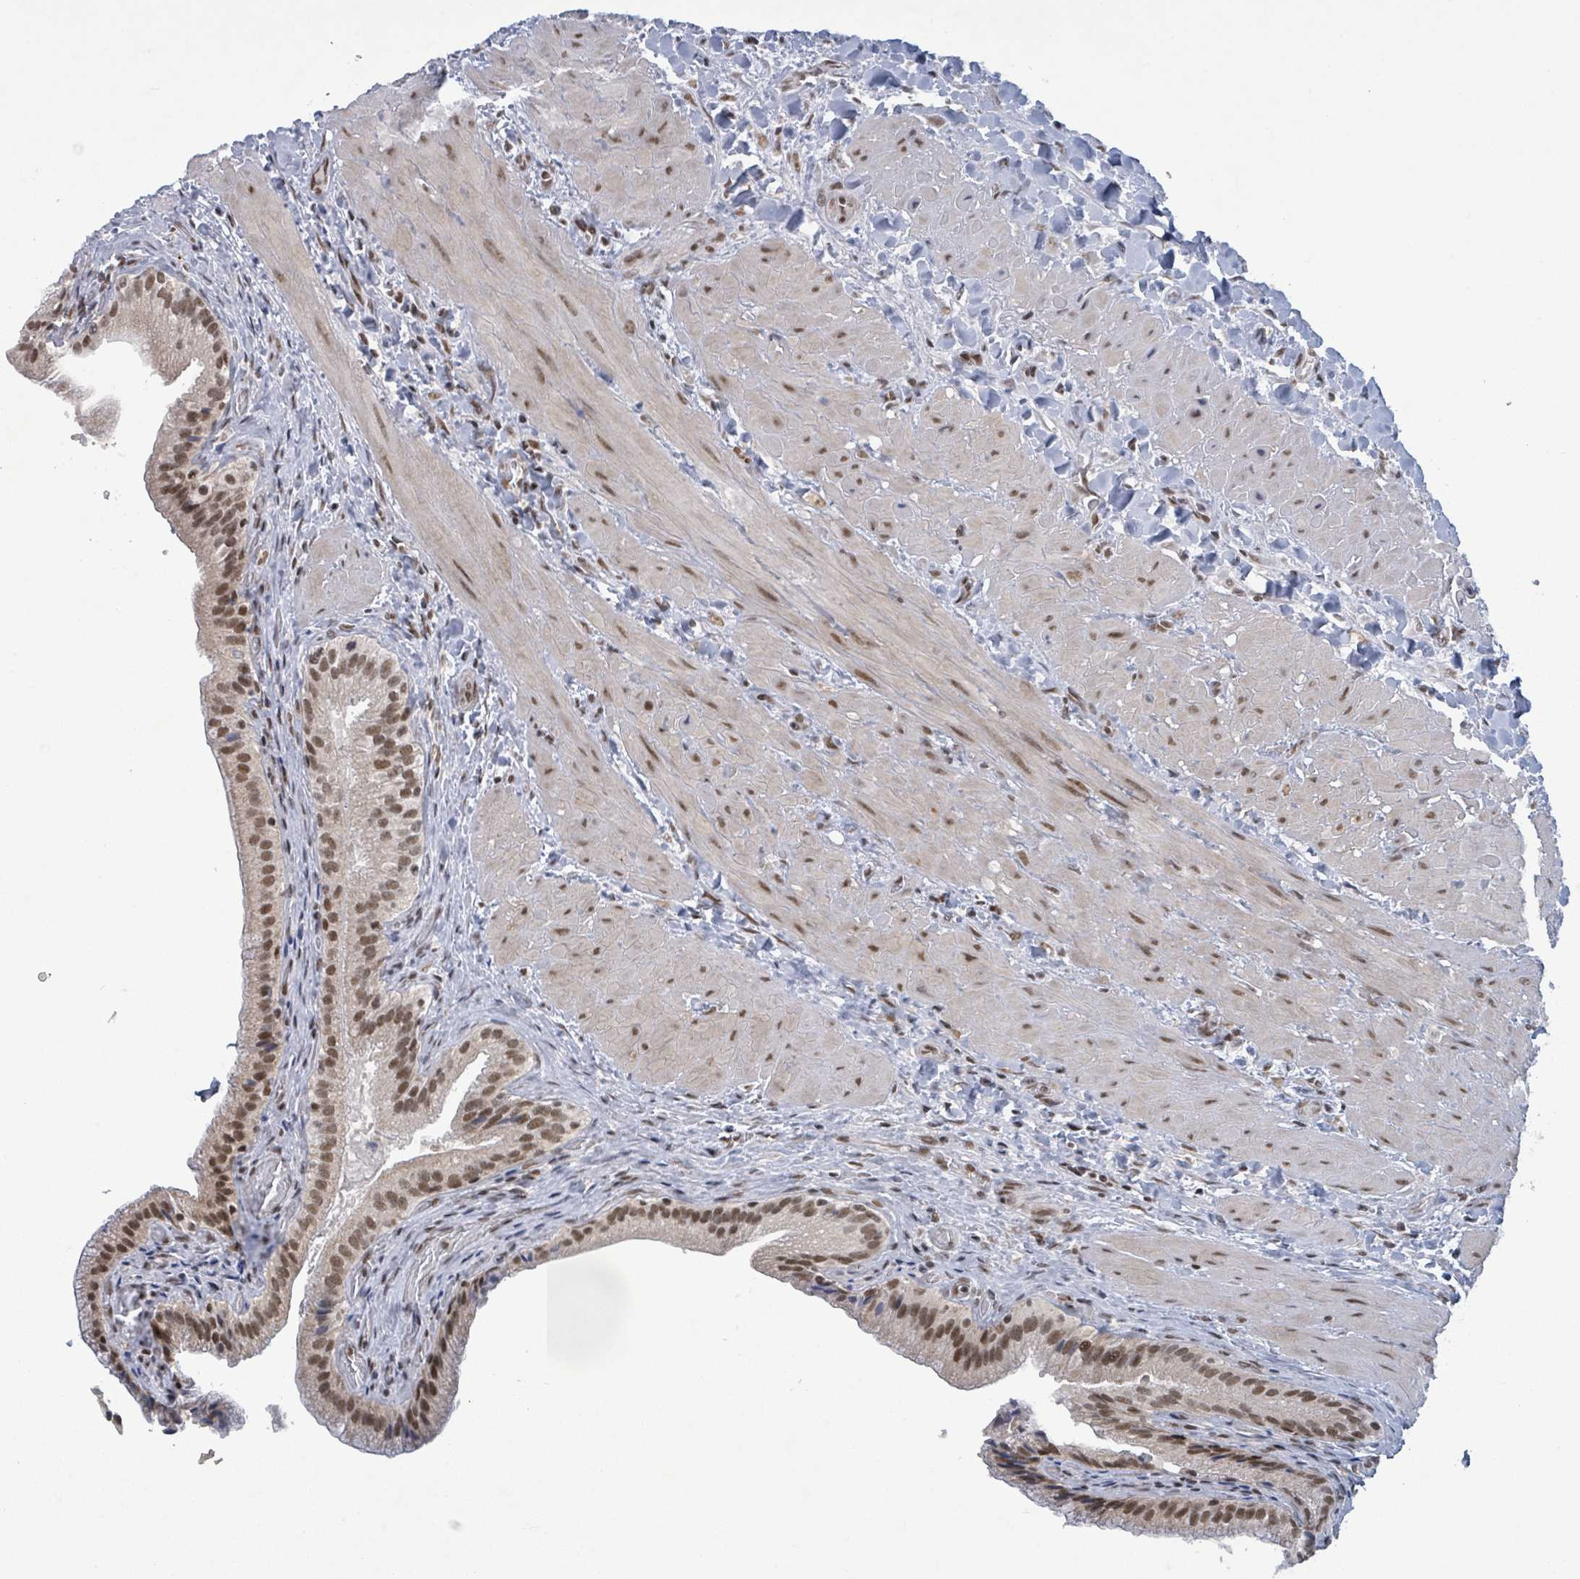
{"staining": {"intensity": "moderate", "quantity": ">75%", "location": "nuclear"}, "tissue": "gallbladder", "cell_type": "Glandular cells", "image_type": "normal", "snomed": [{"axis": "morphology", "description": "Normal tissue, NOS"}, {"axis": "topography", "description": "Gallbladder"}], "caption": "This micrograph exhibits immunohistochemistry (IHC) staining of unremarkable human gallbladder, with medium moderate nuclear expression in approximately >75% of glandular cells.", "gene": "BANP", "patient": {"sex": "male", "age": 24}}